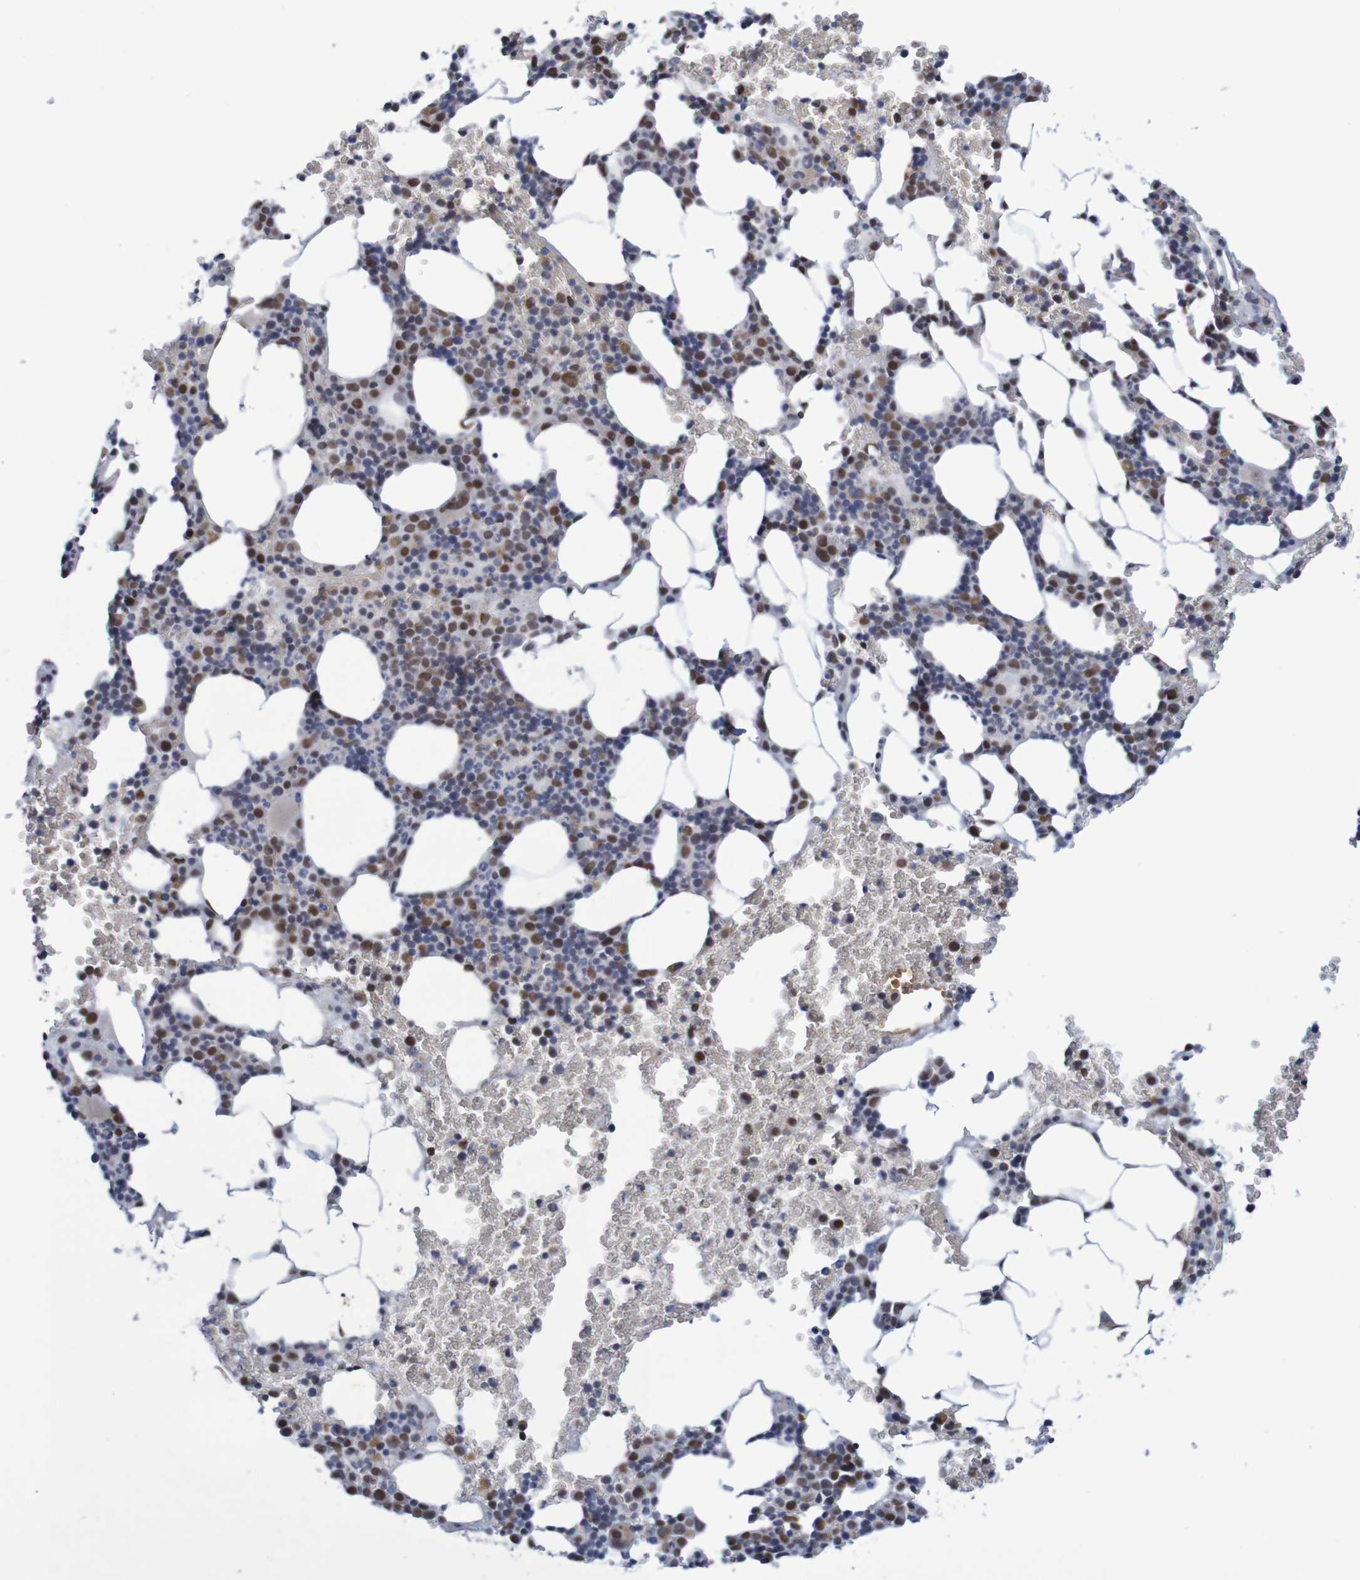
{"staining": {"intensity": "strong", "quantity": "25%-75%", "location": "nuclear"}, "tissue": "bone marrow", "cell_type": "Hematopoietic cells", "image_type": "normal", "snomed": [{"axis": "morphology", "description": "Normal tissue, NOS"}, {"axis": "morphology", "description": "Inflammation, NOS"}, {"axis": "topography", "description": "Bone marrow"}], "caption": "A micrograph of bone marrow stained for a protein shows strong nuclear brown staining in hematopoietic cells.", "gene": "MRTFB", "patient": {"sex": "female", "age": 70}}